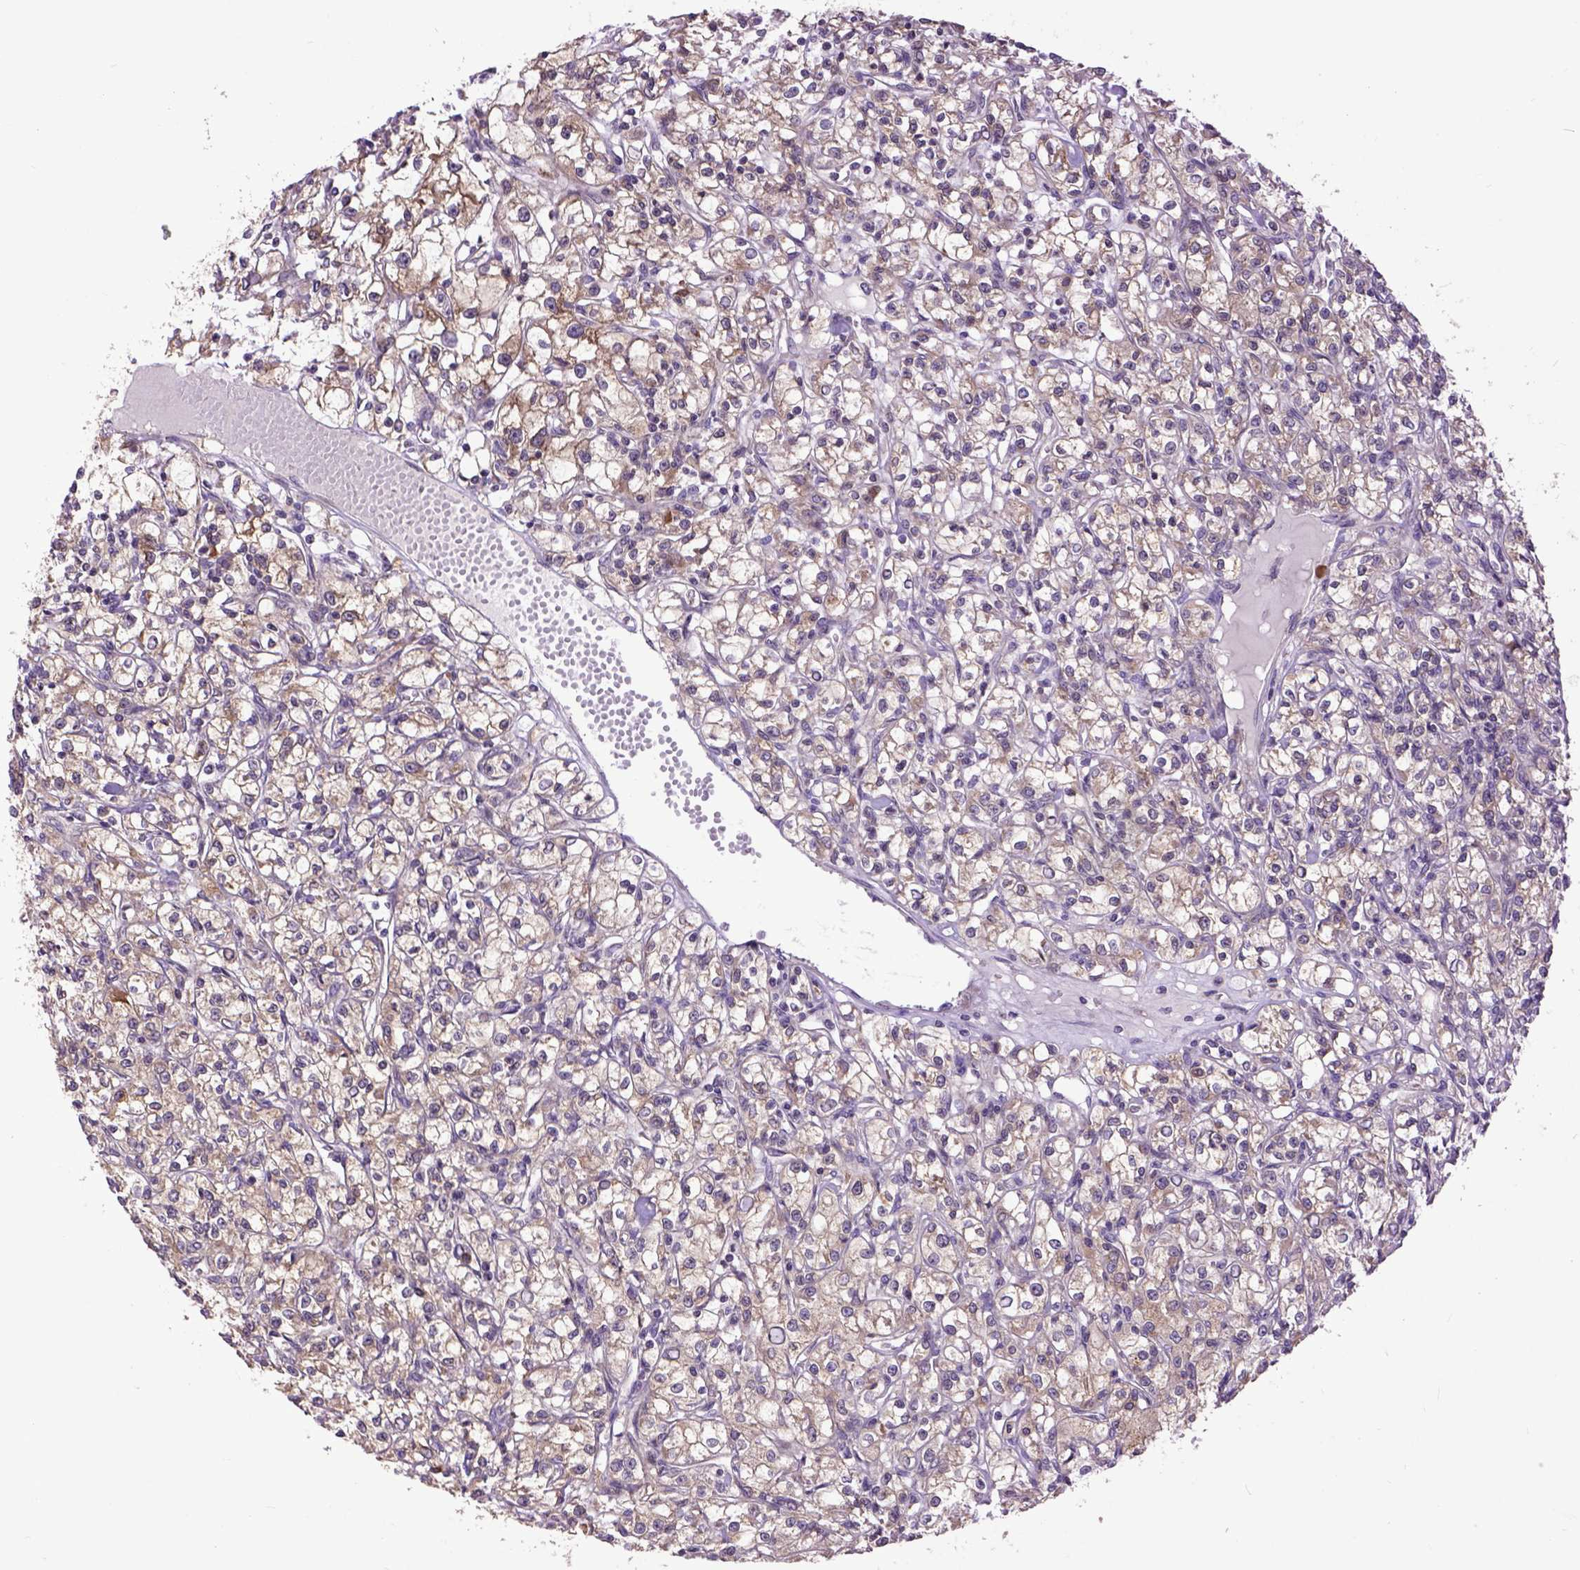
{"staining": {"intensity": "weak", "quantity": "25%-75%", "location": "cytoplasmic/membranous"}, "tissue": "renal cancer", "cell_type": "Tumor cells", "image_type": "cancer", "snomed": [{"axis": "morphology", "description": "Adenocarcinoma, NOS"}, {"axis": "topography", "description": "Kidney"}], "caption": "A brown stain shows weak cytoplasmic/membranous expression of a protein in renal adenocarcinoma tumor cells.", "gene": "ARL1", "patient": {"sex": "female", "age": 59}}